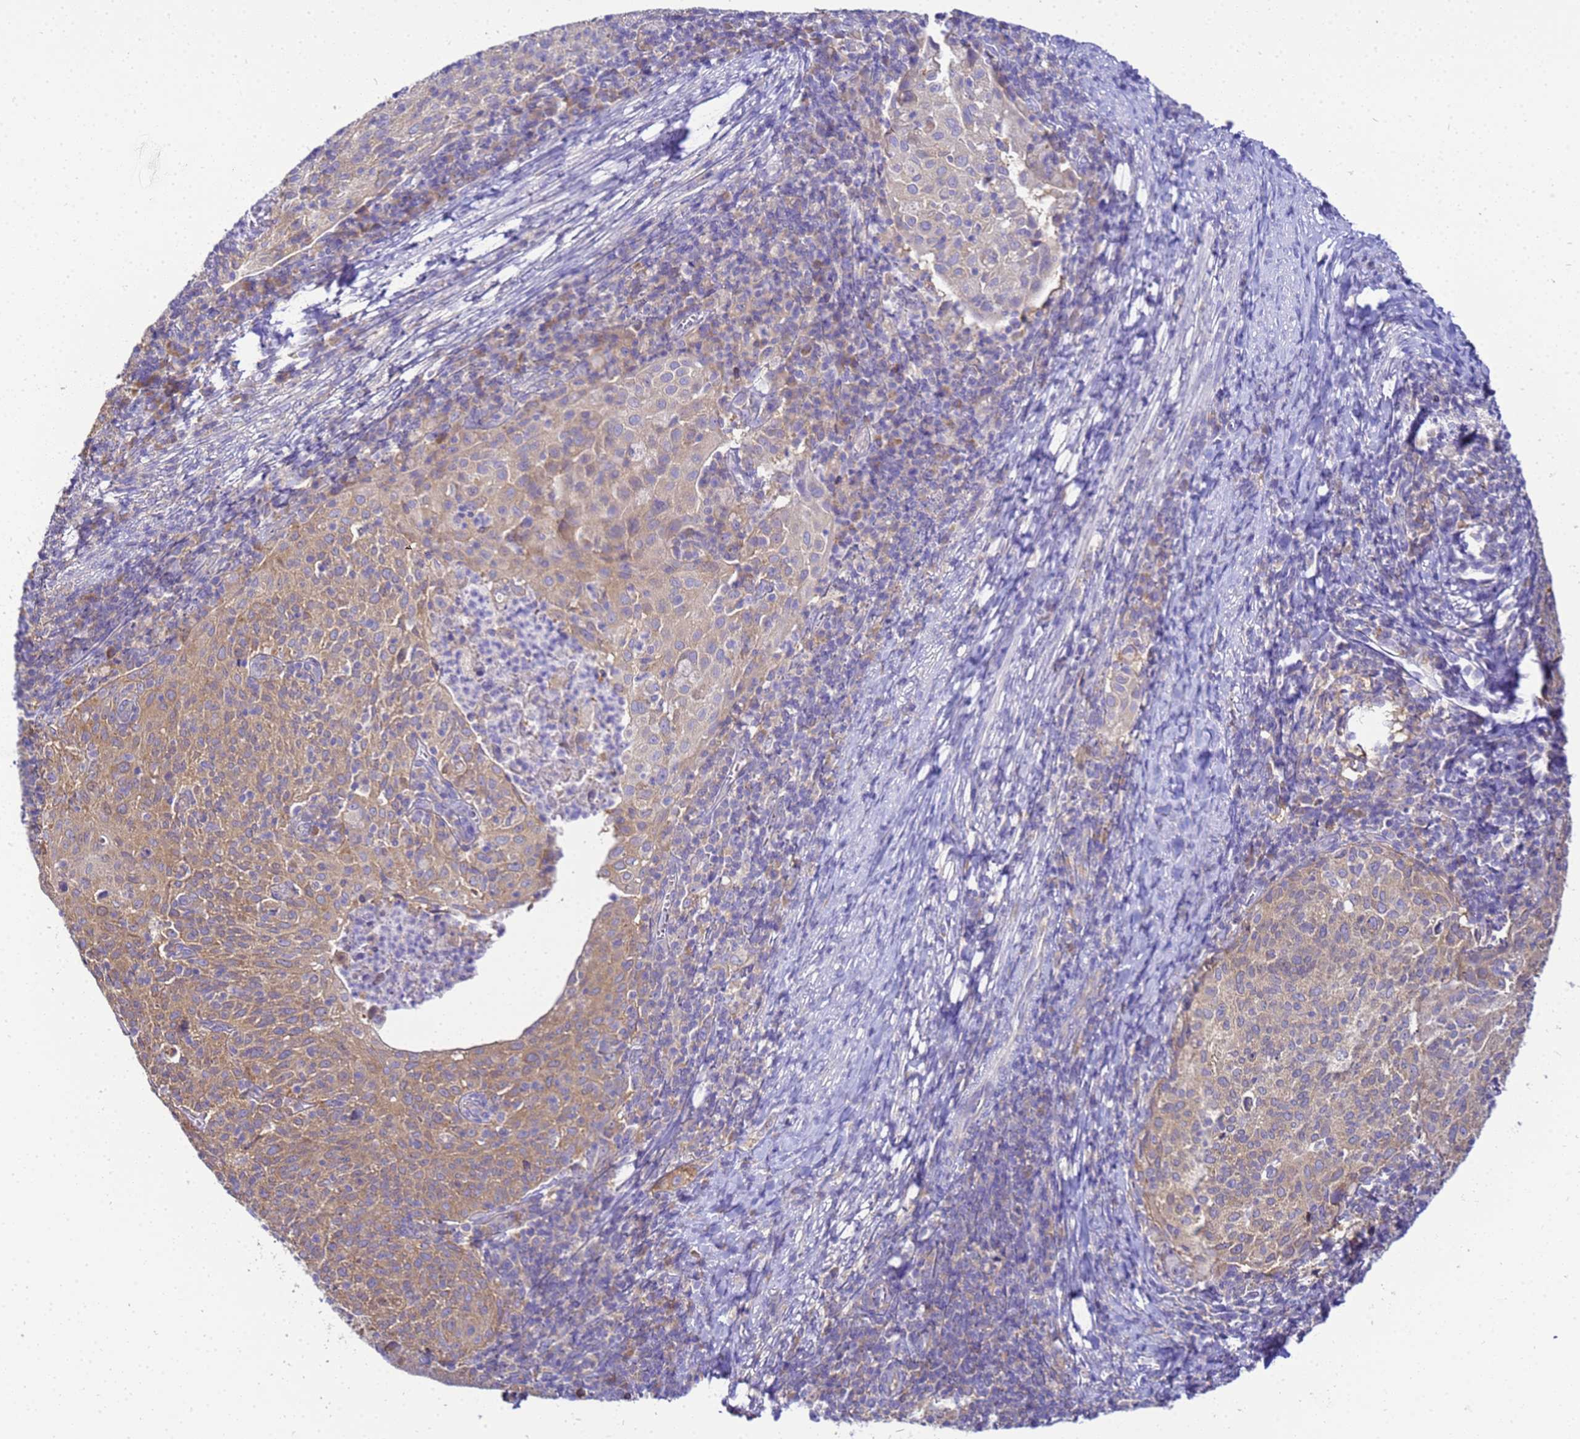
{"staining": {"intensity": "moderate", "quantity": "<25%", "location": "cytoplasmic/membranous"}, "tissue": "cervical cancer", "cell_type": "Tumor cells", "image_type": "cancer", "snomed": [{"axis": "morphology", "description": "Squamous cell carcinoma, NOS"}, {"axis": "topography", "description": "Cervix"}], "caption": "Immunohistochemistry micrograph of human cervical squamous cell carcinoma stained for a protein (brown), which exhibits low levels of moderate cytoplasmic/membranous positivity in approximately <25% of tumor cells.", "gene": "NARS1", "patient": {"sex": "female", "age": 52}}